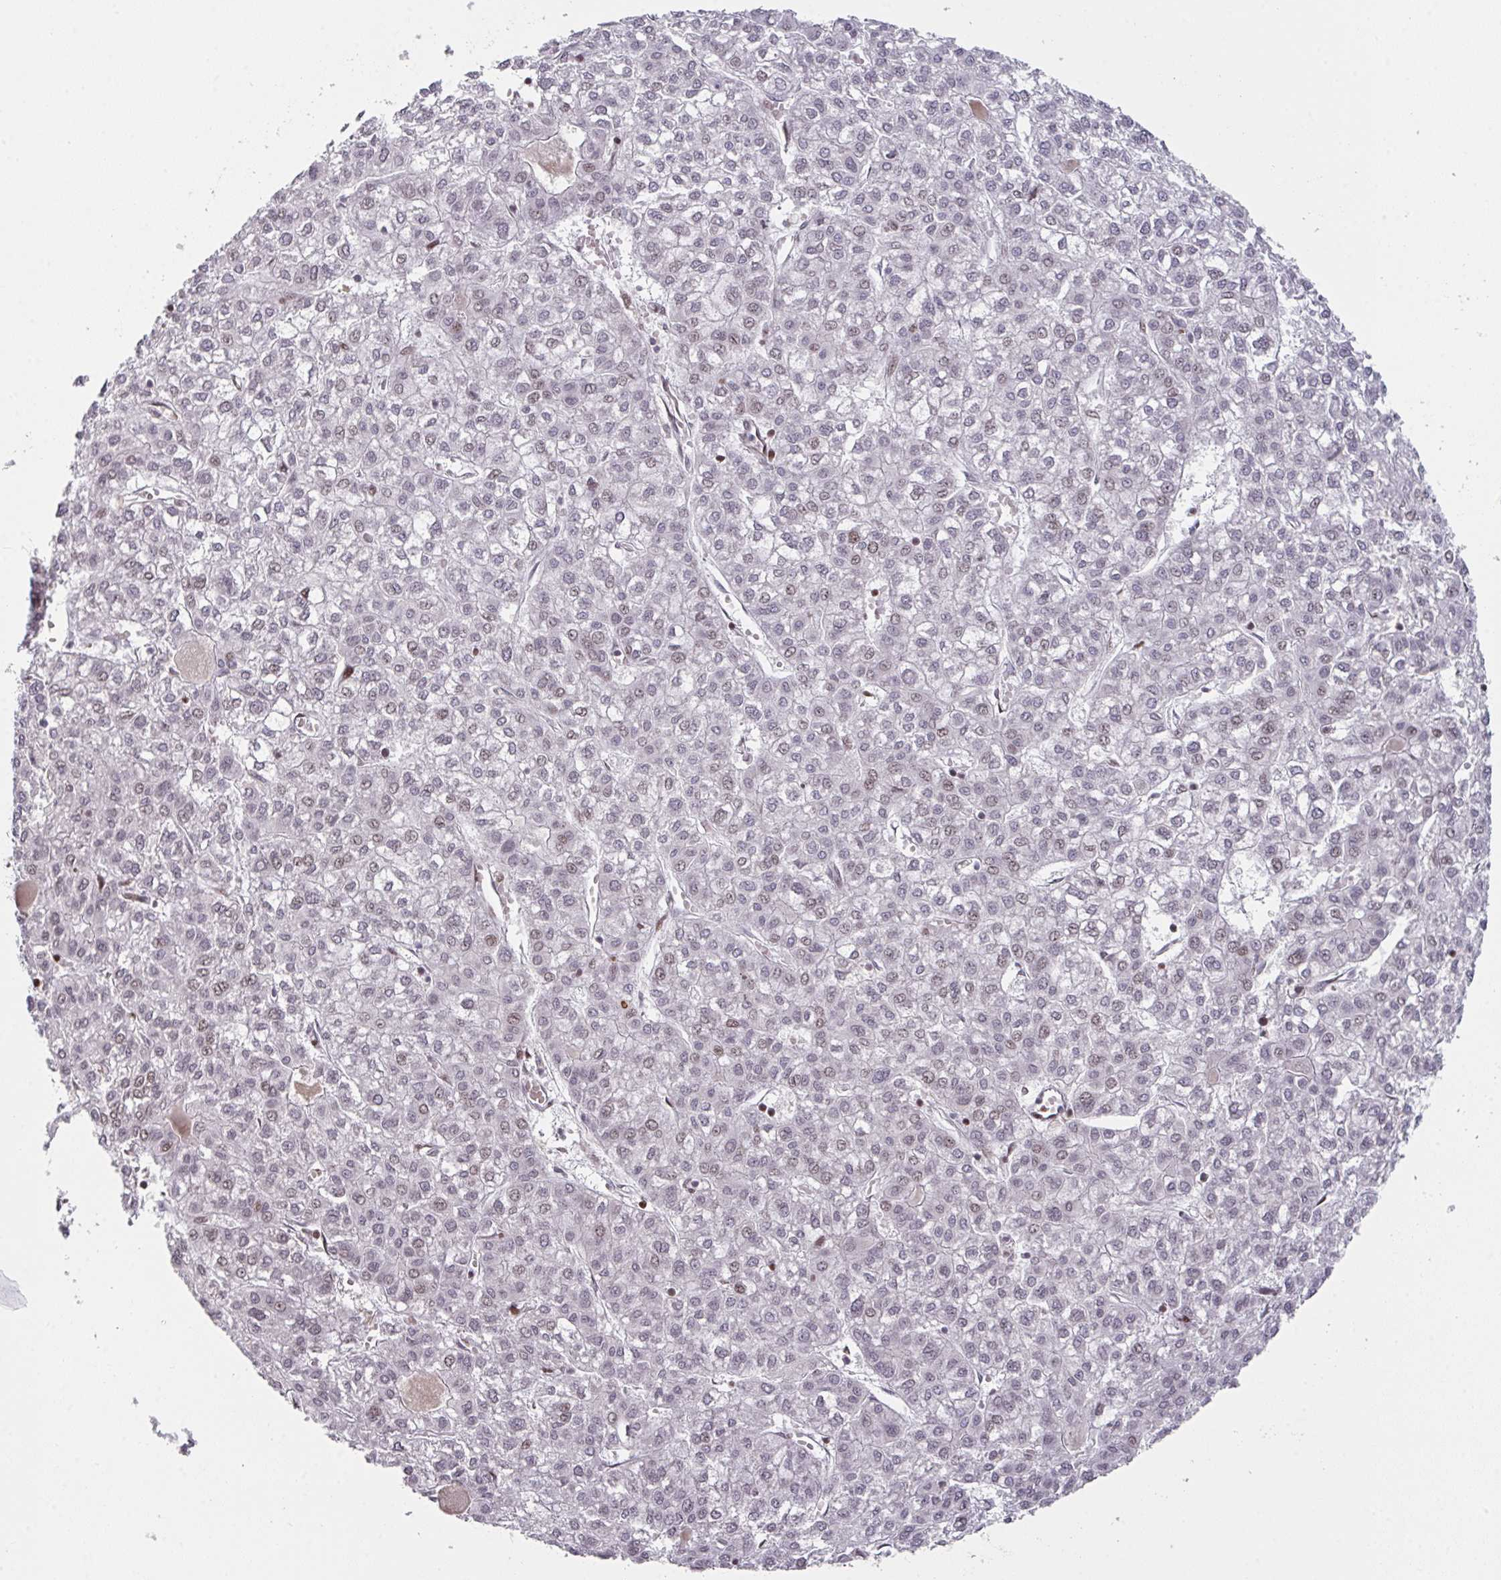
{"staining": {"intensity": "weak", "quantity": "<25%", "location": "nuclear"}, "tissue": "liver cancer", "cell_type": "Tumor cells", "image_type": "cancer", "snomed": [{"axis": "morphology", "description": "Carcinoma, Hepatocellular, NOS"}, {"axis": "topography", "description": "Liver"}], "caption": "Tumor cells show no significant positivity in liver cancer (hepatocellular carcinoma).", "gene": "PCDHB8", "patient": {"sex": "female", "age": 43}}